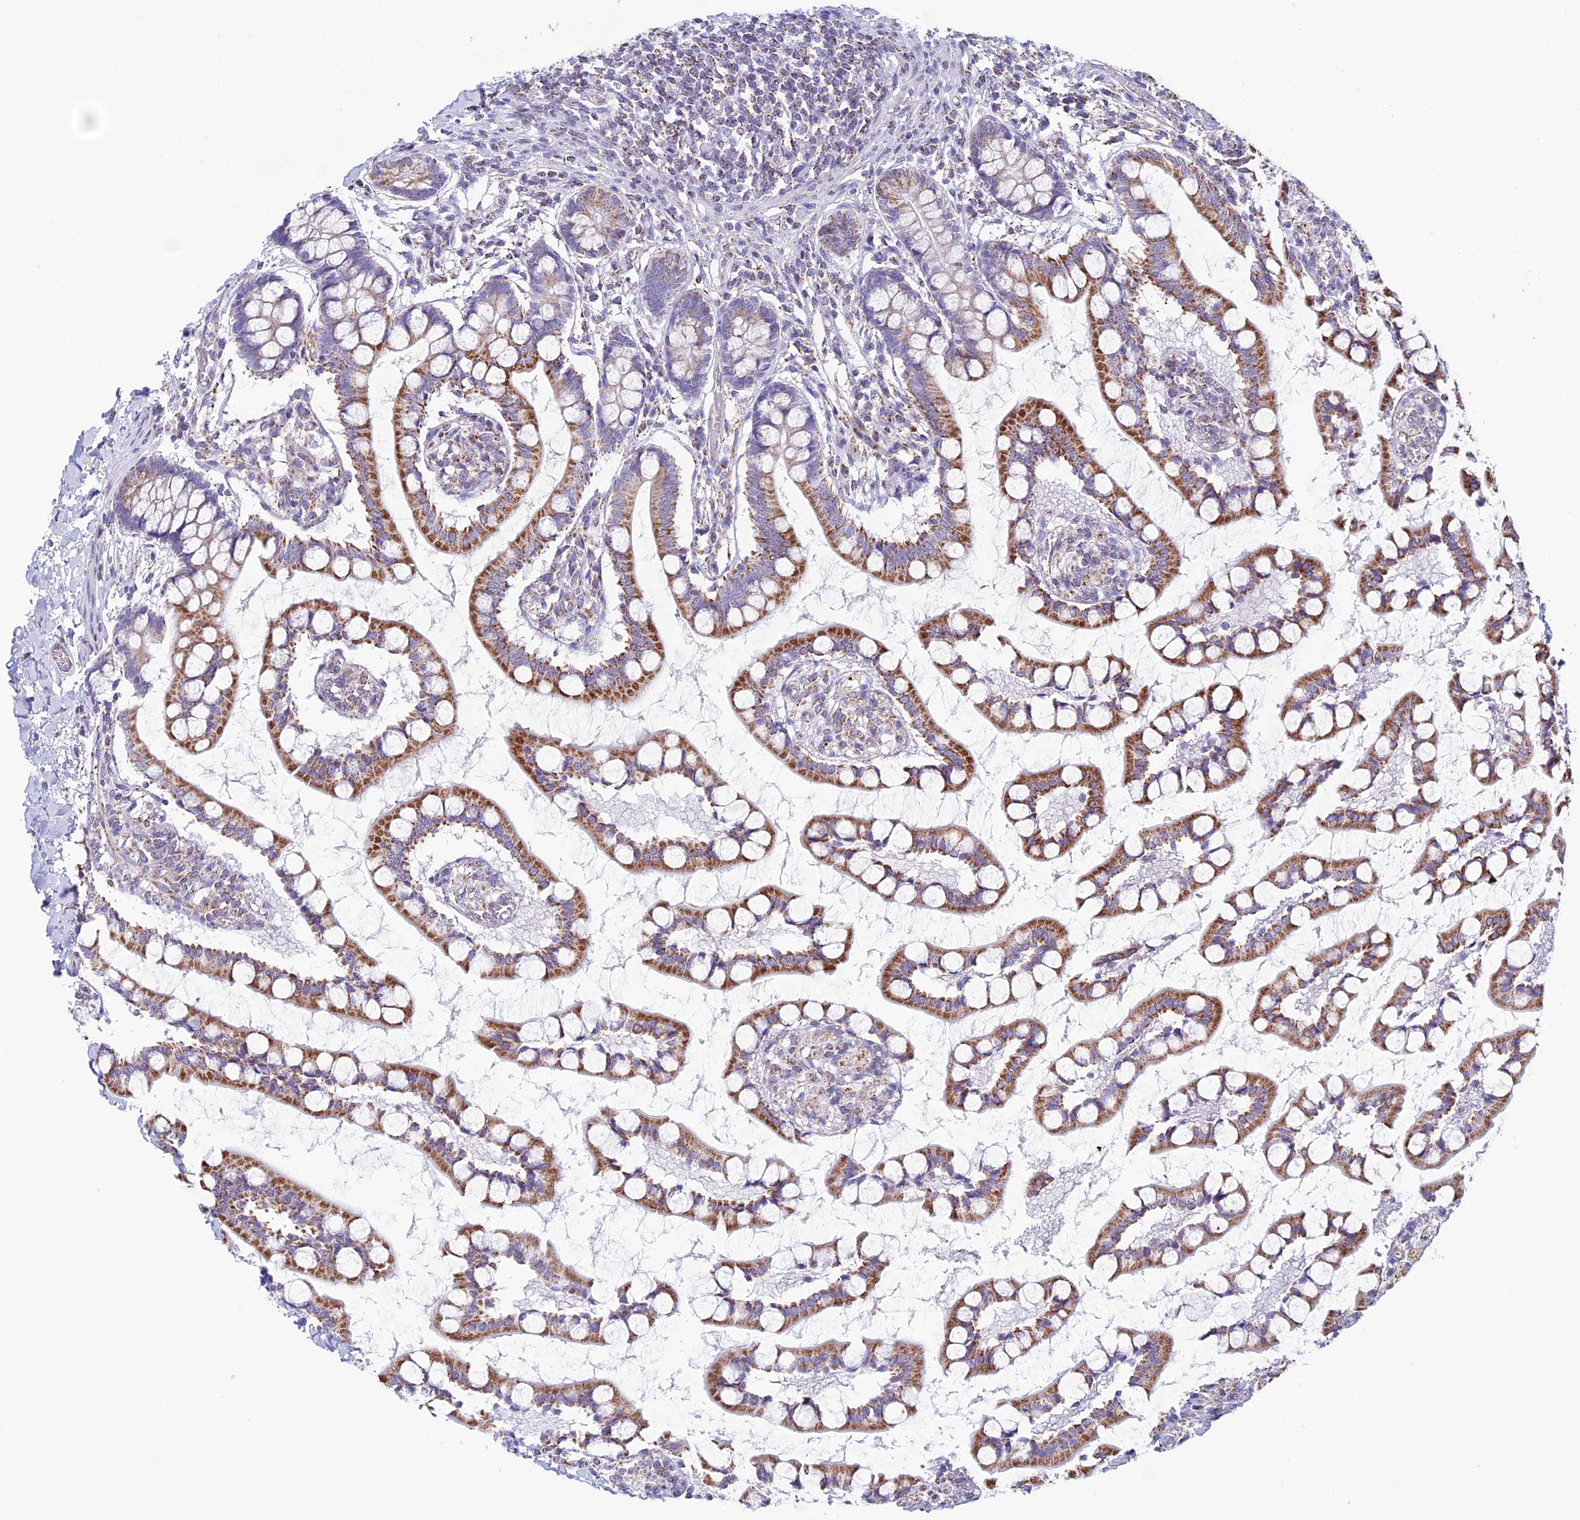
{"staining": {"intensity": "moderate", "quantity": ">75%", "location": "cytoplasmic/membranous"}, "tissue": "small intestine", "cell_type": "Glandular cells", "image_type": "normal", "snomed": [{"axis": "morphology", "description": "Normal tissue, NOS"}, {"axis": "topography", "description": "Small intestine"}], "caption": "There is medium levels of moderate cytoplasmic/membranous positivity in glandular cells of normal small intestine, as demonstrated by immunohistochemical staining (brown color).", "gene": "ZNG1A", "patient": {"sex": "male", "age": 52}}